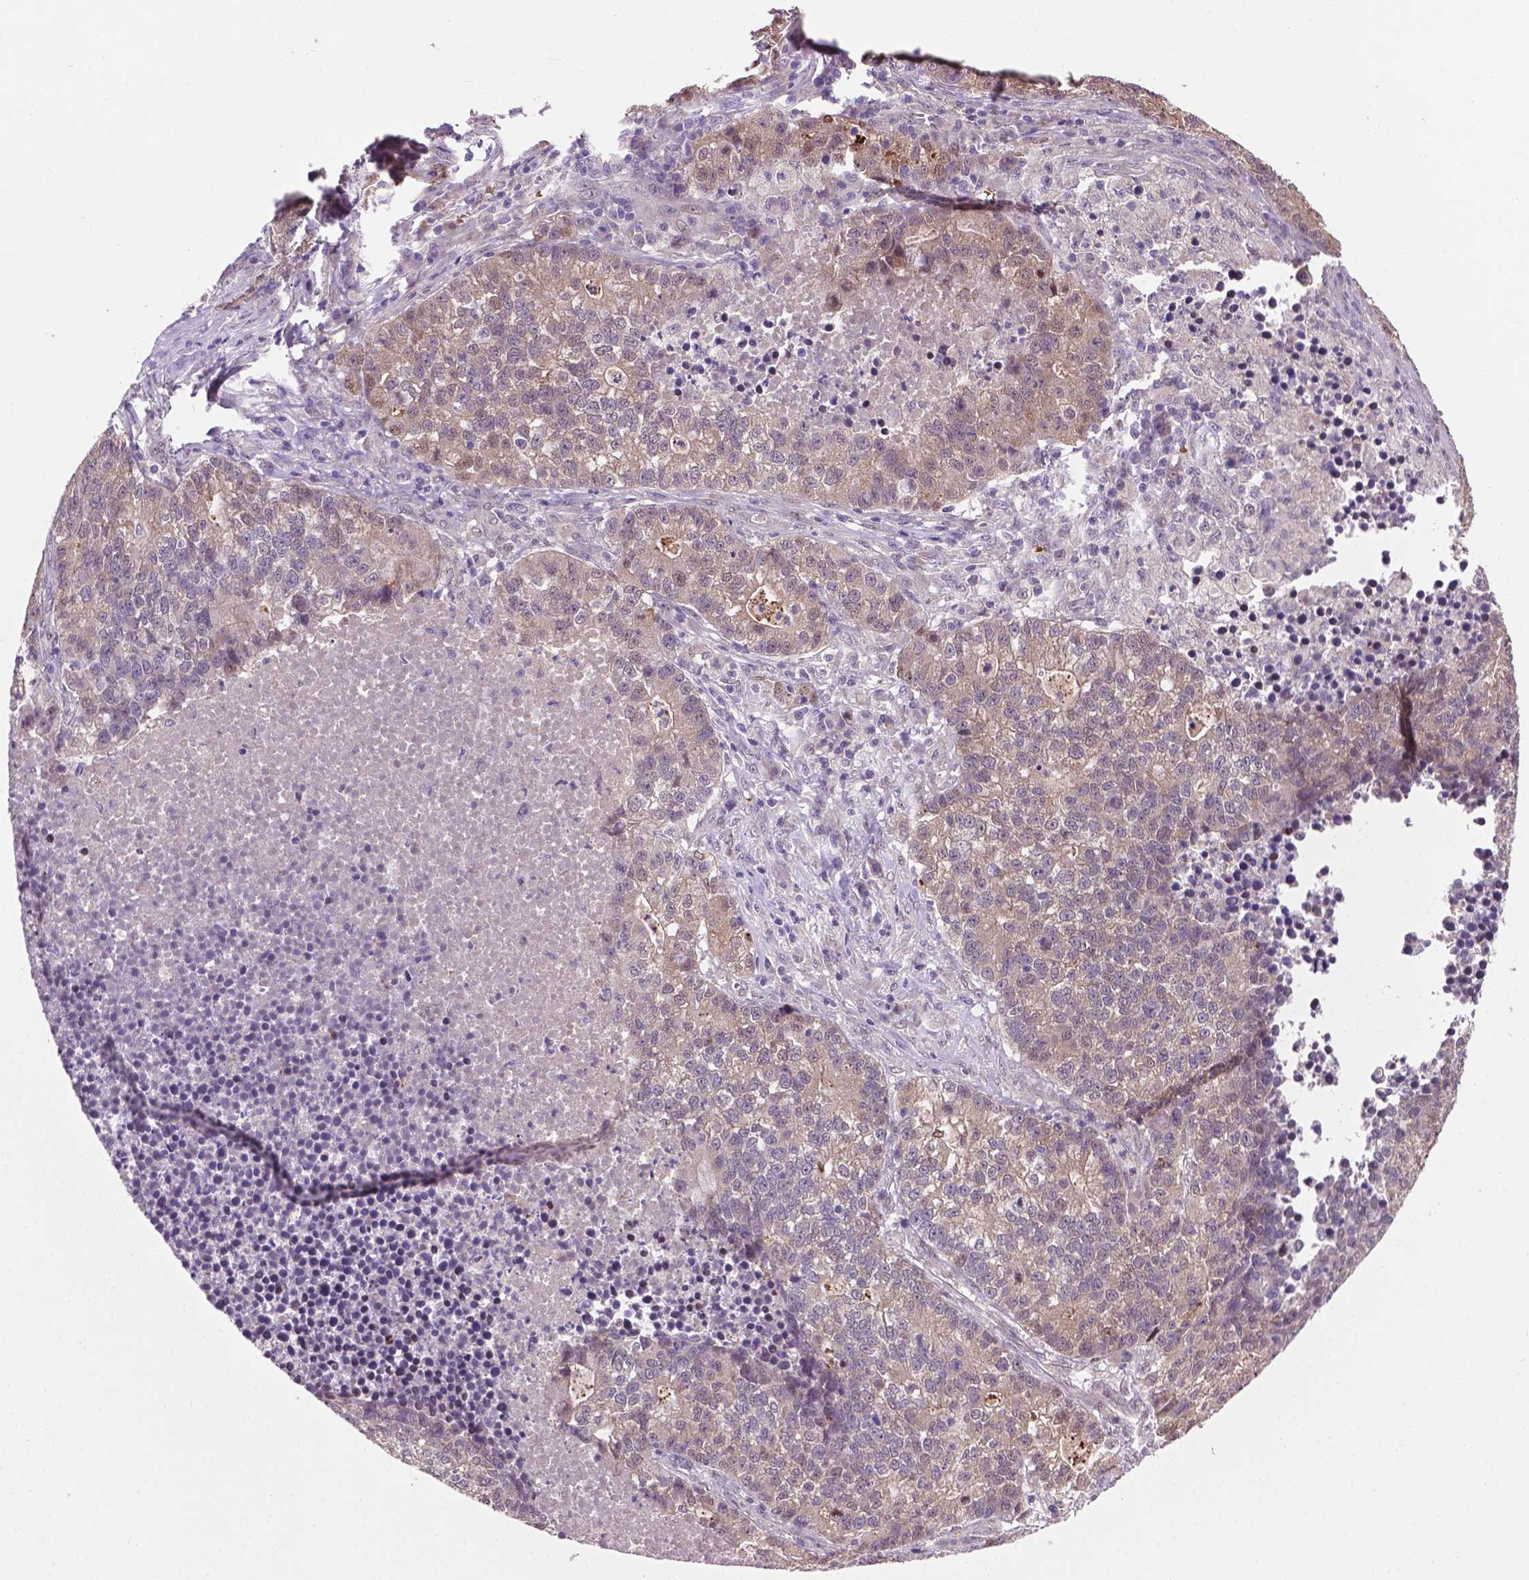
{"staining": {"intensity": "negative", "quantity": "none", "location": "none"}, "tissue": "lung cancer", "cell_type": "Tumor cells", "image_type": "cancer", "snomed": [{"axis": "morphology", "description": "Adenocarcinoma, NOS"}, {"axis": "topography", "description": "Lung"}], "caption": "A high-resolution histopathology image shows immunohistochemistry (IHC) staining of lung cancer, which shows no significant expression in tumor cells. The staining is performed using DAB brown chromogen with nuclei counter-stained in using hematoxylin.", "gene": "IRF6", "patient": {"sex": "male", "age": 57}}